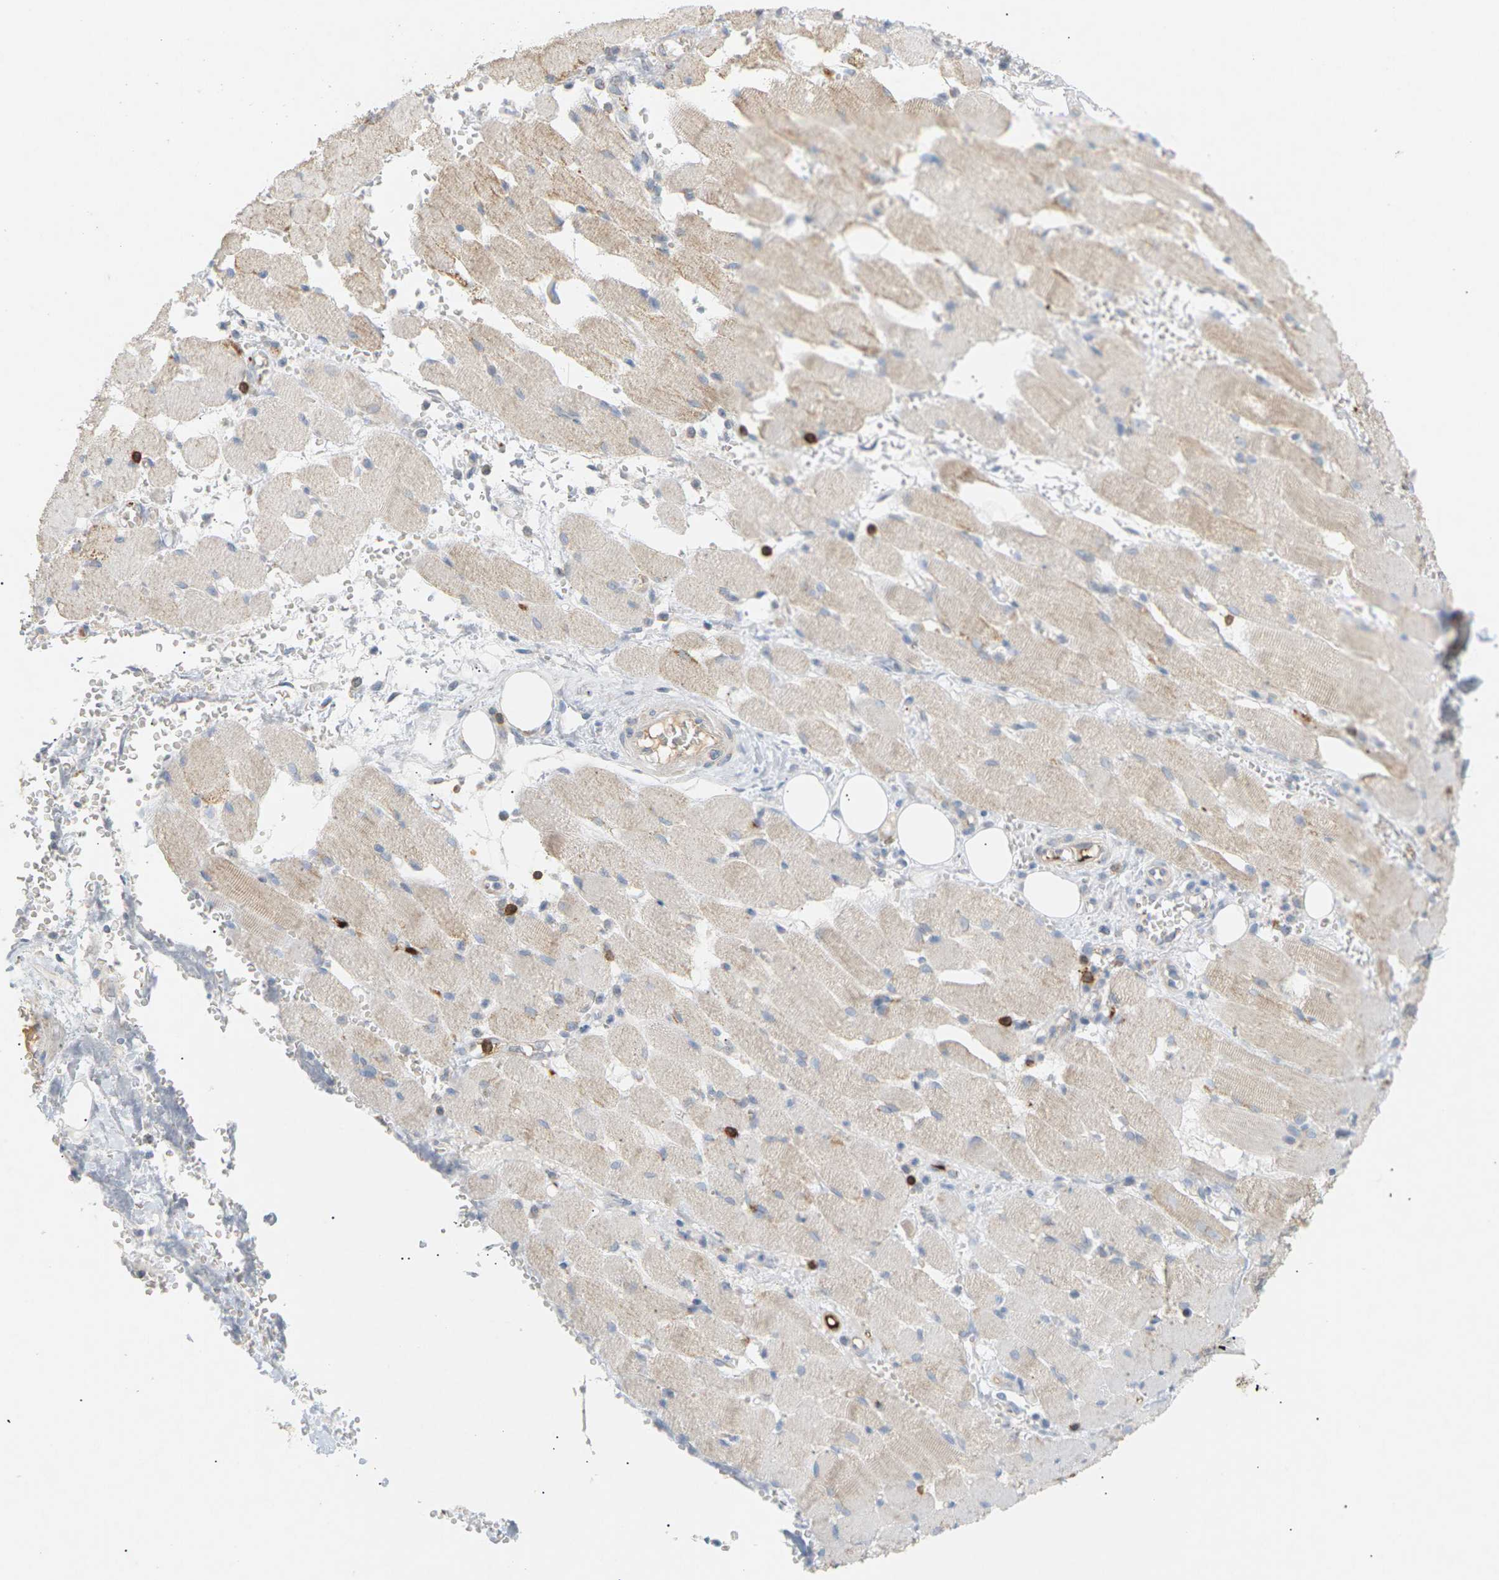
{"staining": {"intensity": "weak", "quantity": ">75%", "location": "cytoplasmic/membranous"}, "tissue": "adipose tissue", "cell_type": "Adipocytes", "image_type": "normal", "snomed": [{"axis": "morphology", "description": "Squamous cell carcinoma, NOS"}, {"axis": "topography", "description": "Oral tissue"}, {"axis": "topography", "description": "Head-Neck"}], "caption": "Brown immunohistochemical staining in unremarkable human adipose tissue demonstrates weak cytoplasmic/membranous expression in about >75% of adipocytes.", "gene": "LIME1", "patient": {"sex": "female", "age": 50}}